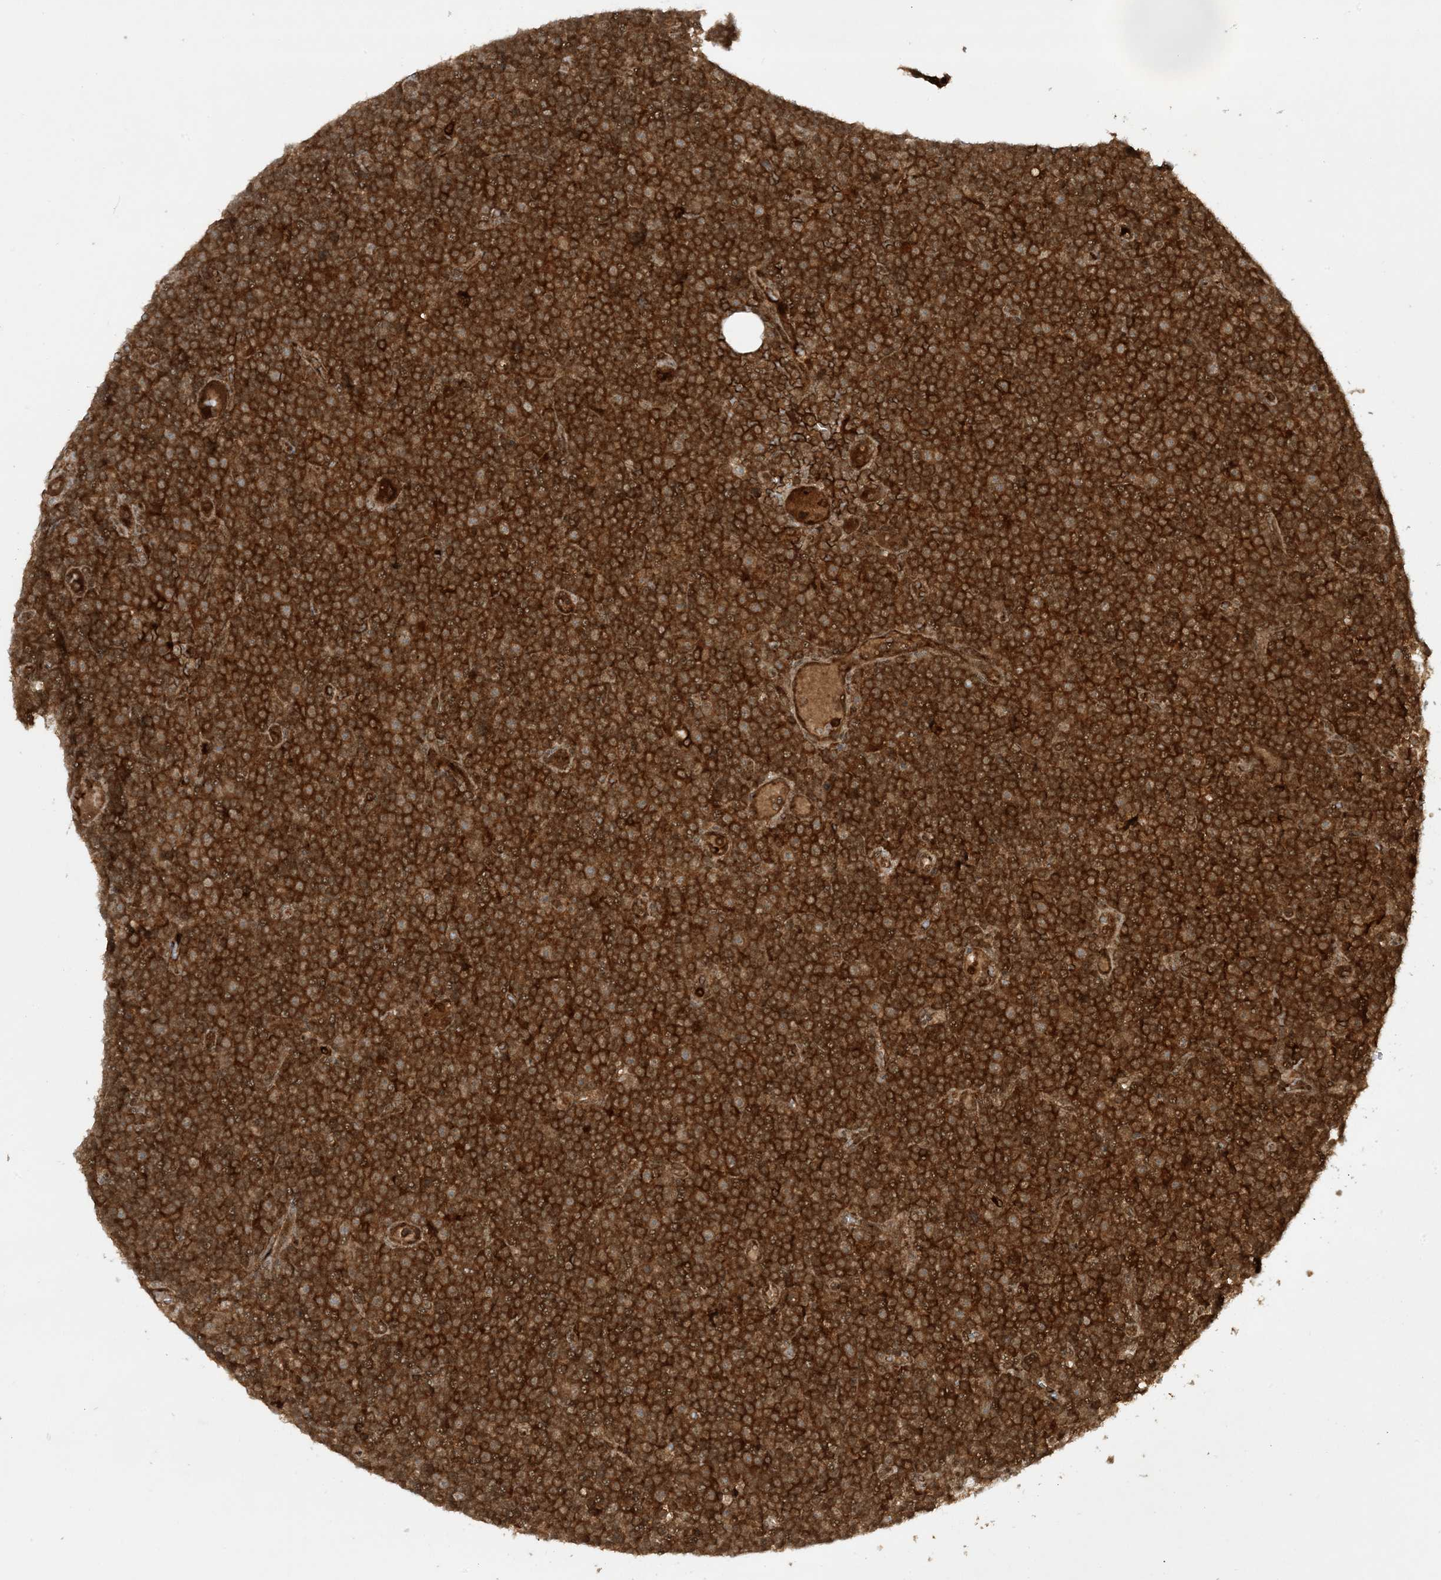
{"staining": {"intensity": "strong", "quantity": ">75%", "location": "cytoplasmic/membranous"}, "tissue": "lymphoma", "cell_type": "Tumor cells", "image_type": "cancer", "snomed": [{"axis": "morphology", "description": "Malignant lymphoma, non-Hodgkin's type, Low grade"}, {"axis": "topography", "description": "Lymph node"}], "caption": "DAB (3,3'-diaminobenzidine) immunohistochemical staining of human low-grade malignant lymphoma, non-Hodgkin's type displays strong cytoplasmic/membranous protein expression in approximately >75% of tumor cells. The protein is stained brown, and the nuclei are stained in blue (DAB (3,3'-diaminobenzidine) IHC with brightfield microscopy, high magnification).", "gene": "CERT1", "patient": {"sex": "female", "age": 67}}